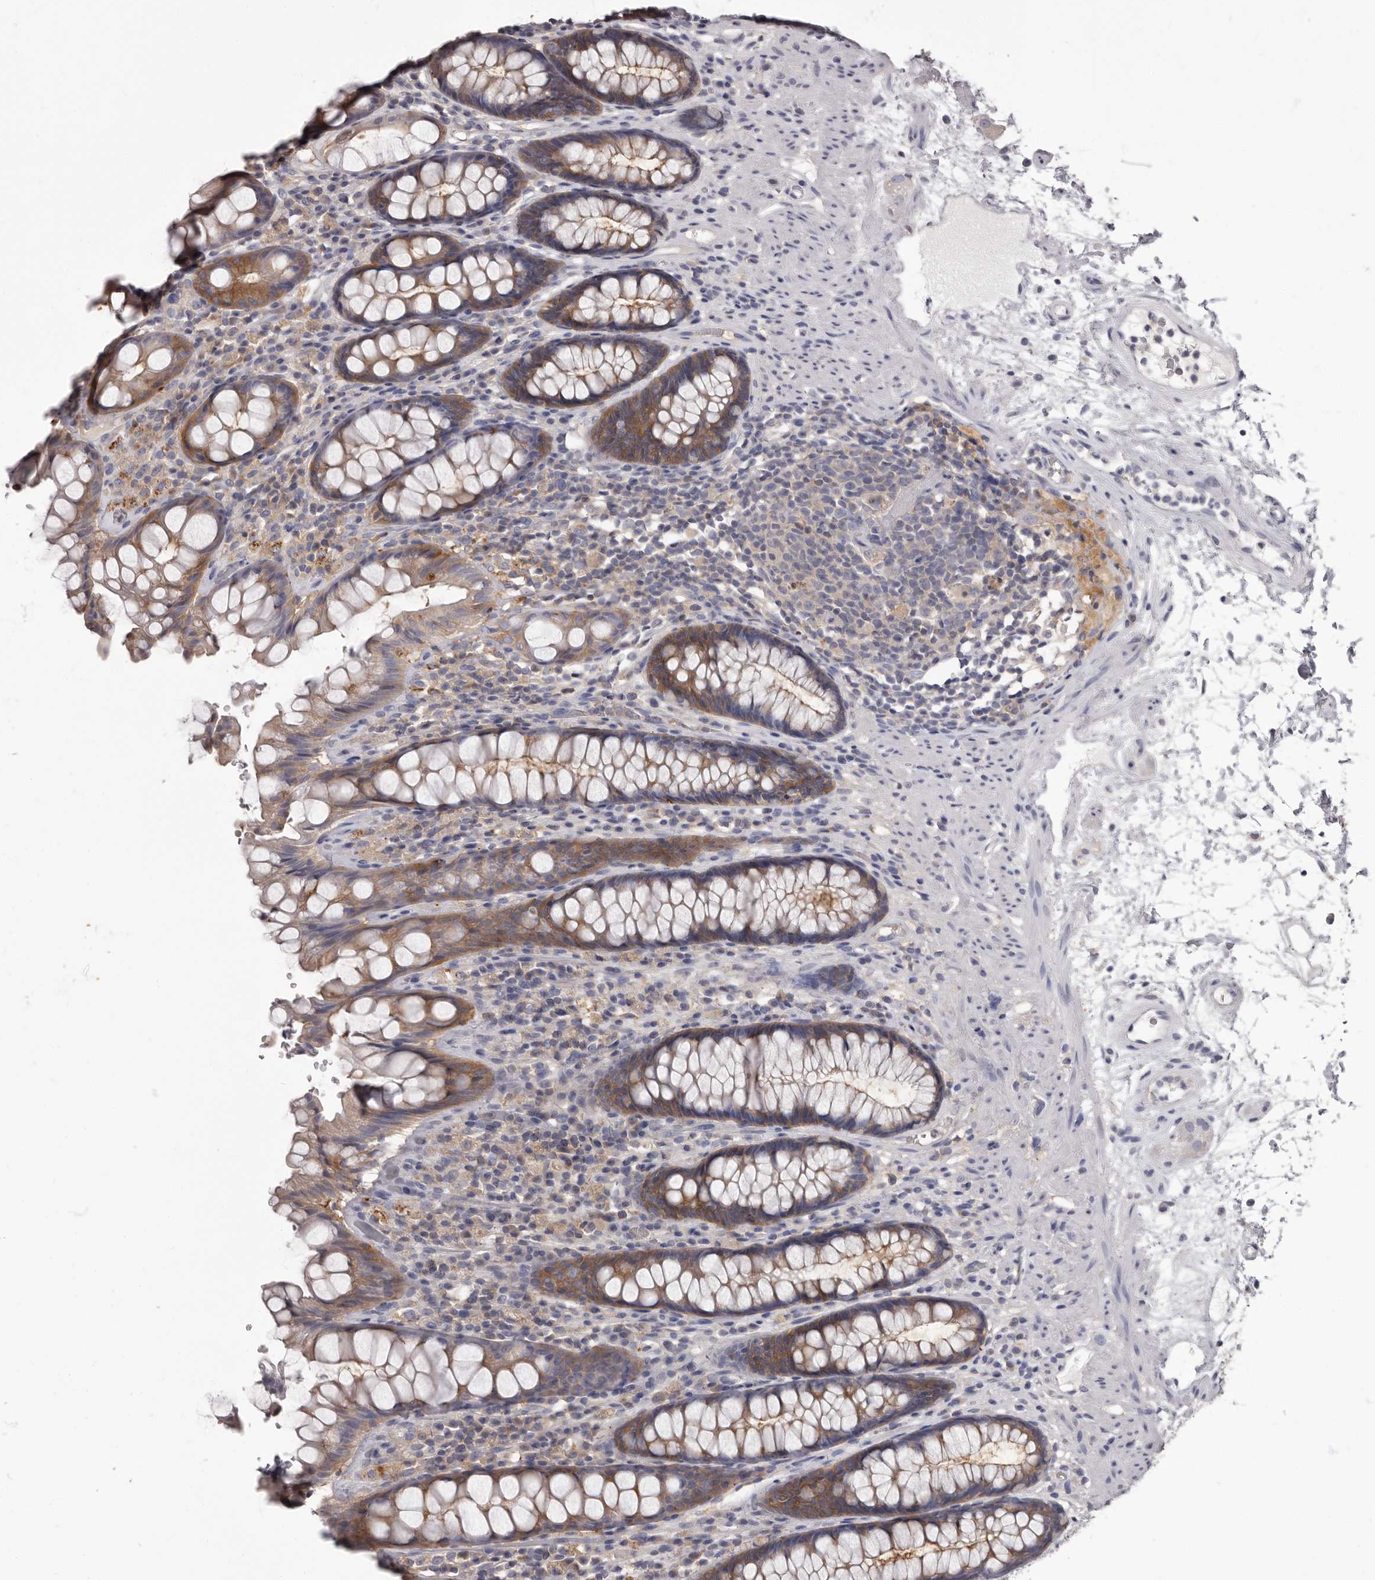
{"staining": {"intensity": "moderate", "quantity": ">75%", "location": "cytoplasmic/membranous"}, "tissue": "rectum", "cell_type": "Glandular cells", "image_type": "normal", "snomed": [{"axis": "morphology", "description": "Normal tissue, NOS"}, {"axis": "topography", "description": "Rectum"}], "caption": "Rectum stained for a protein (brown) reveals moderate cytoplasmic/membranous positive expression in approximately >75% of glandular cells.", "gene": "APEH", "patient": {"sex": "male", "age": 64}}